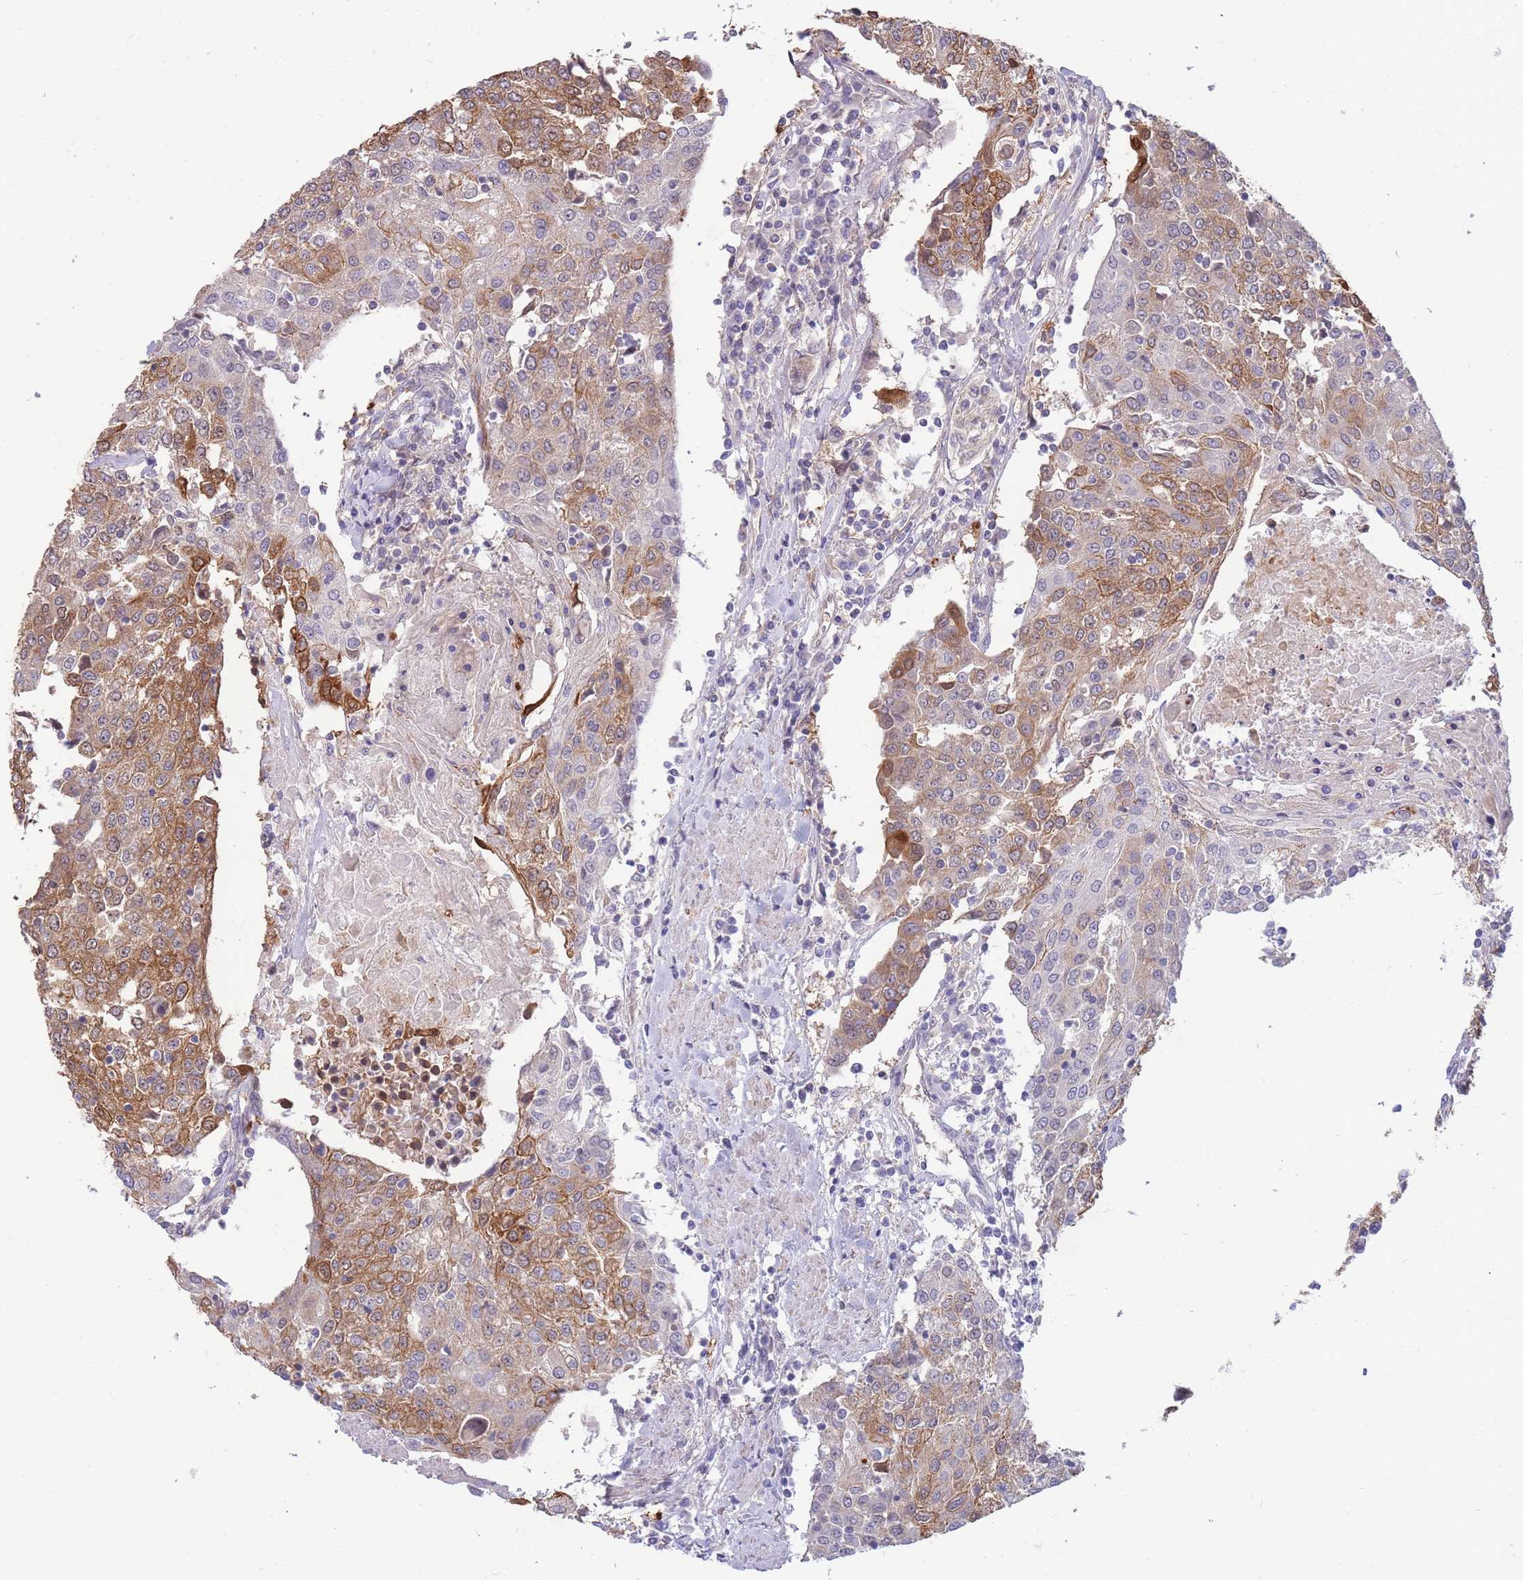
{"staining": {"intensity": "moderate", "quantity": "25%-75%", "location": "cytoplasmic/membranous"}, "tissue": "urothelial cancer", "cell_type": "Tumor cells", "image_type": "cancer", "snomed": [{"axis": "morphology", "description": "Urothelial carcinoma, High grade"}, {"axis": "topography", "description": "Urinary bladder"}], "caption": "A micrograph of urothelial carcinoma (high-grade) stained for a protein demonstrates moderate cytoplasmic/membranous brown staining in tumor cells.", "gene": "SMC6", "patient": {"sex": "female", "age": 85}}